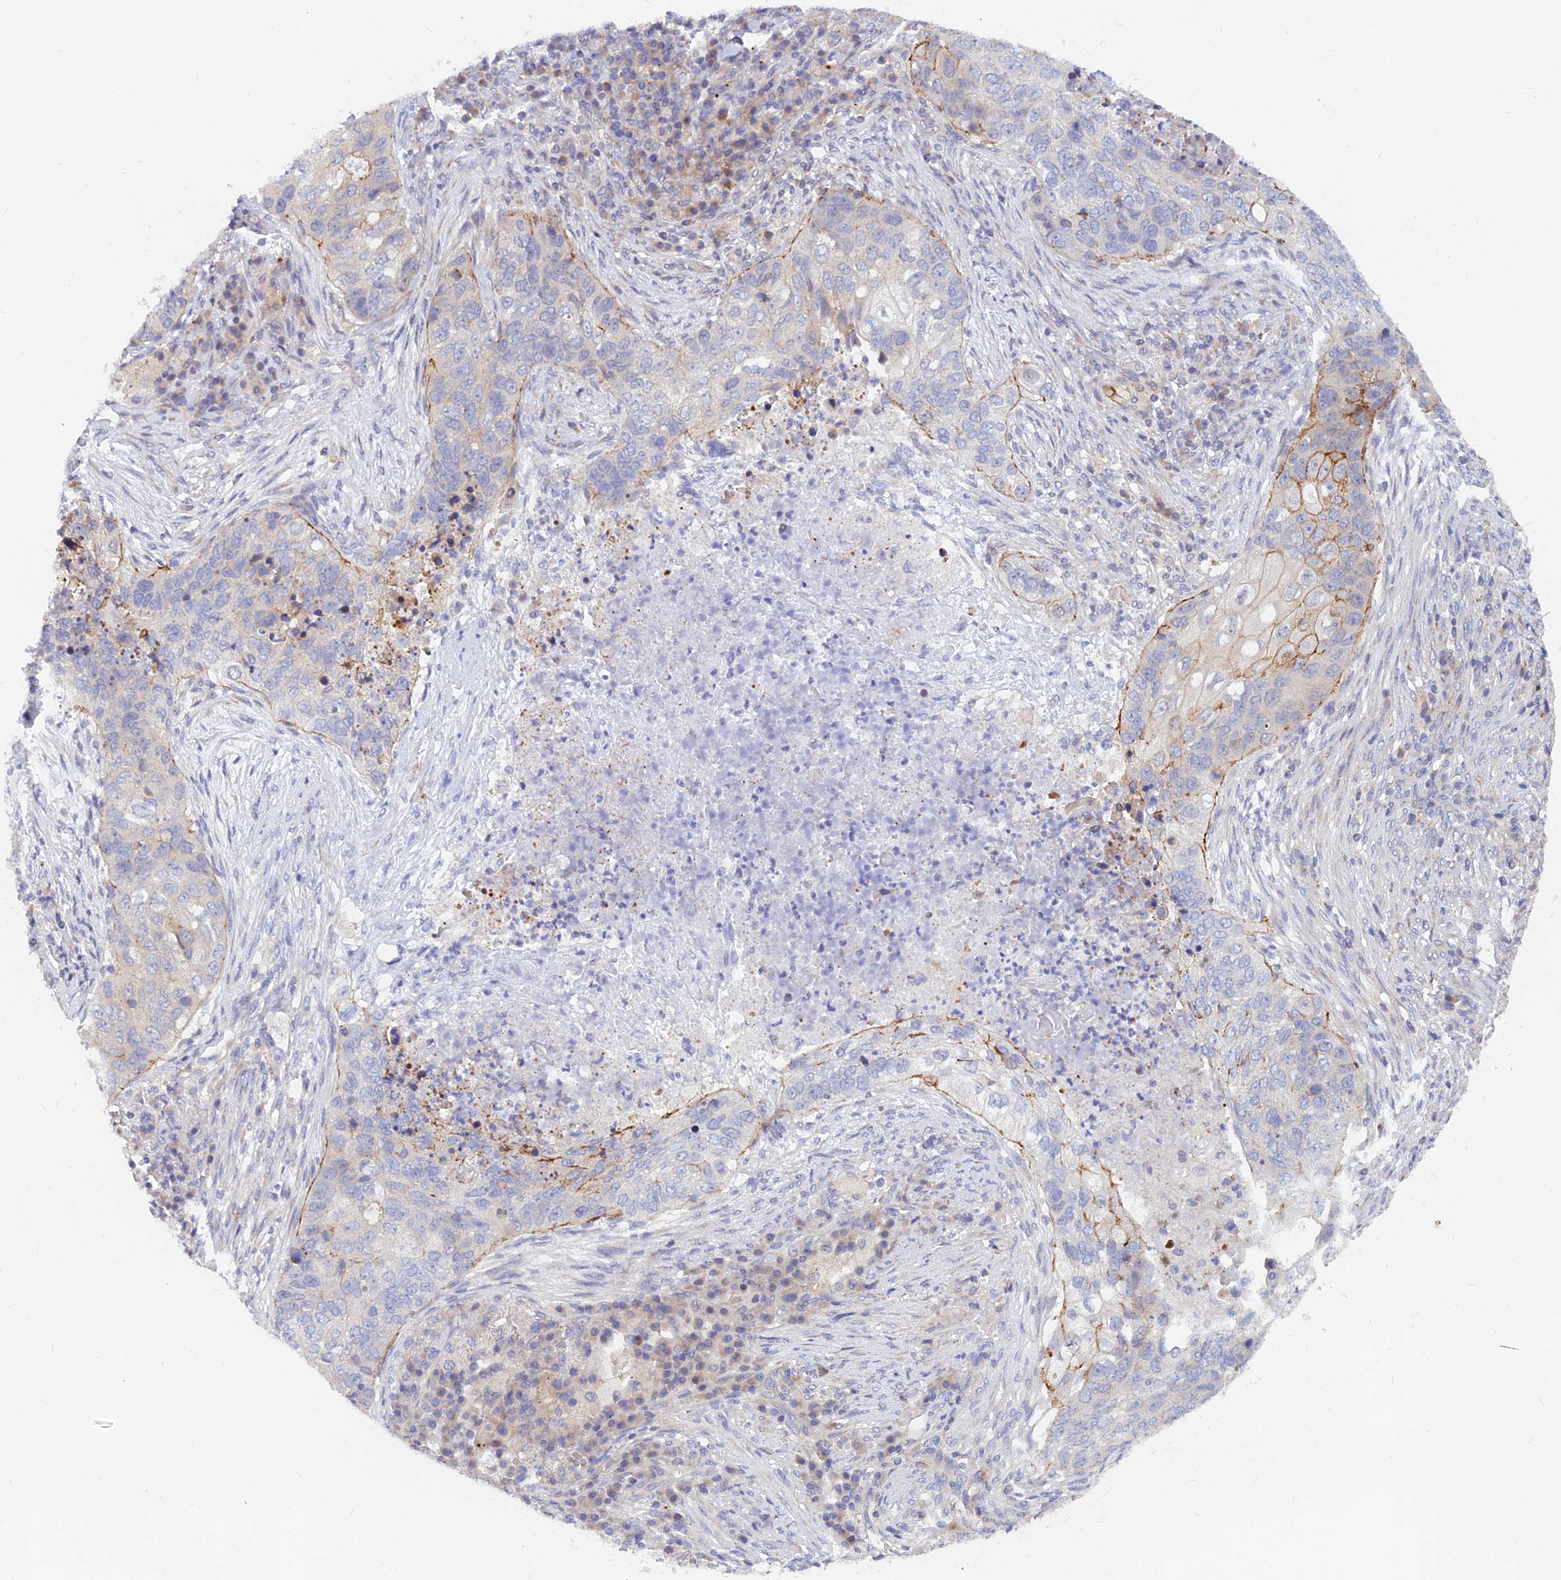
{"staining": {"intensity": "moderate", "quantity": "<25%", "location": "cytoplasmic/membranous"}, "tissue": "lung cancer", "cell_type": "Tumor cells", "image_type": "cancer", "snomed": [{"axis": "morphology", "description": "Squamous cell carcinoma, NOS"}, {"axis": "topography", "description": "Lung"}], "caption": "Approximately <25% of tumor cells in lung cancer (squamous cell carcinoma) exhibit moderate cytoplasmic/membranous protein positivity as visualized by brown immunohistochemical staining.", "gene": "DNAJC16", "patient": {"sex": "female", "age": 63}}